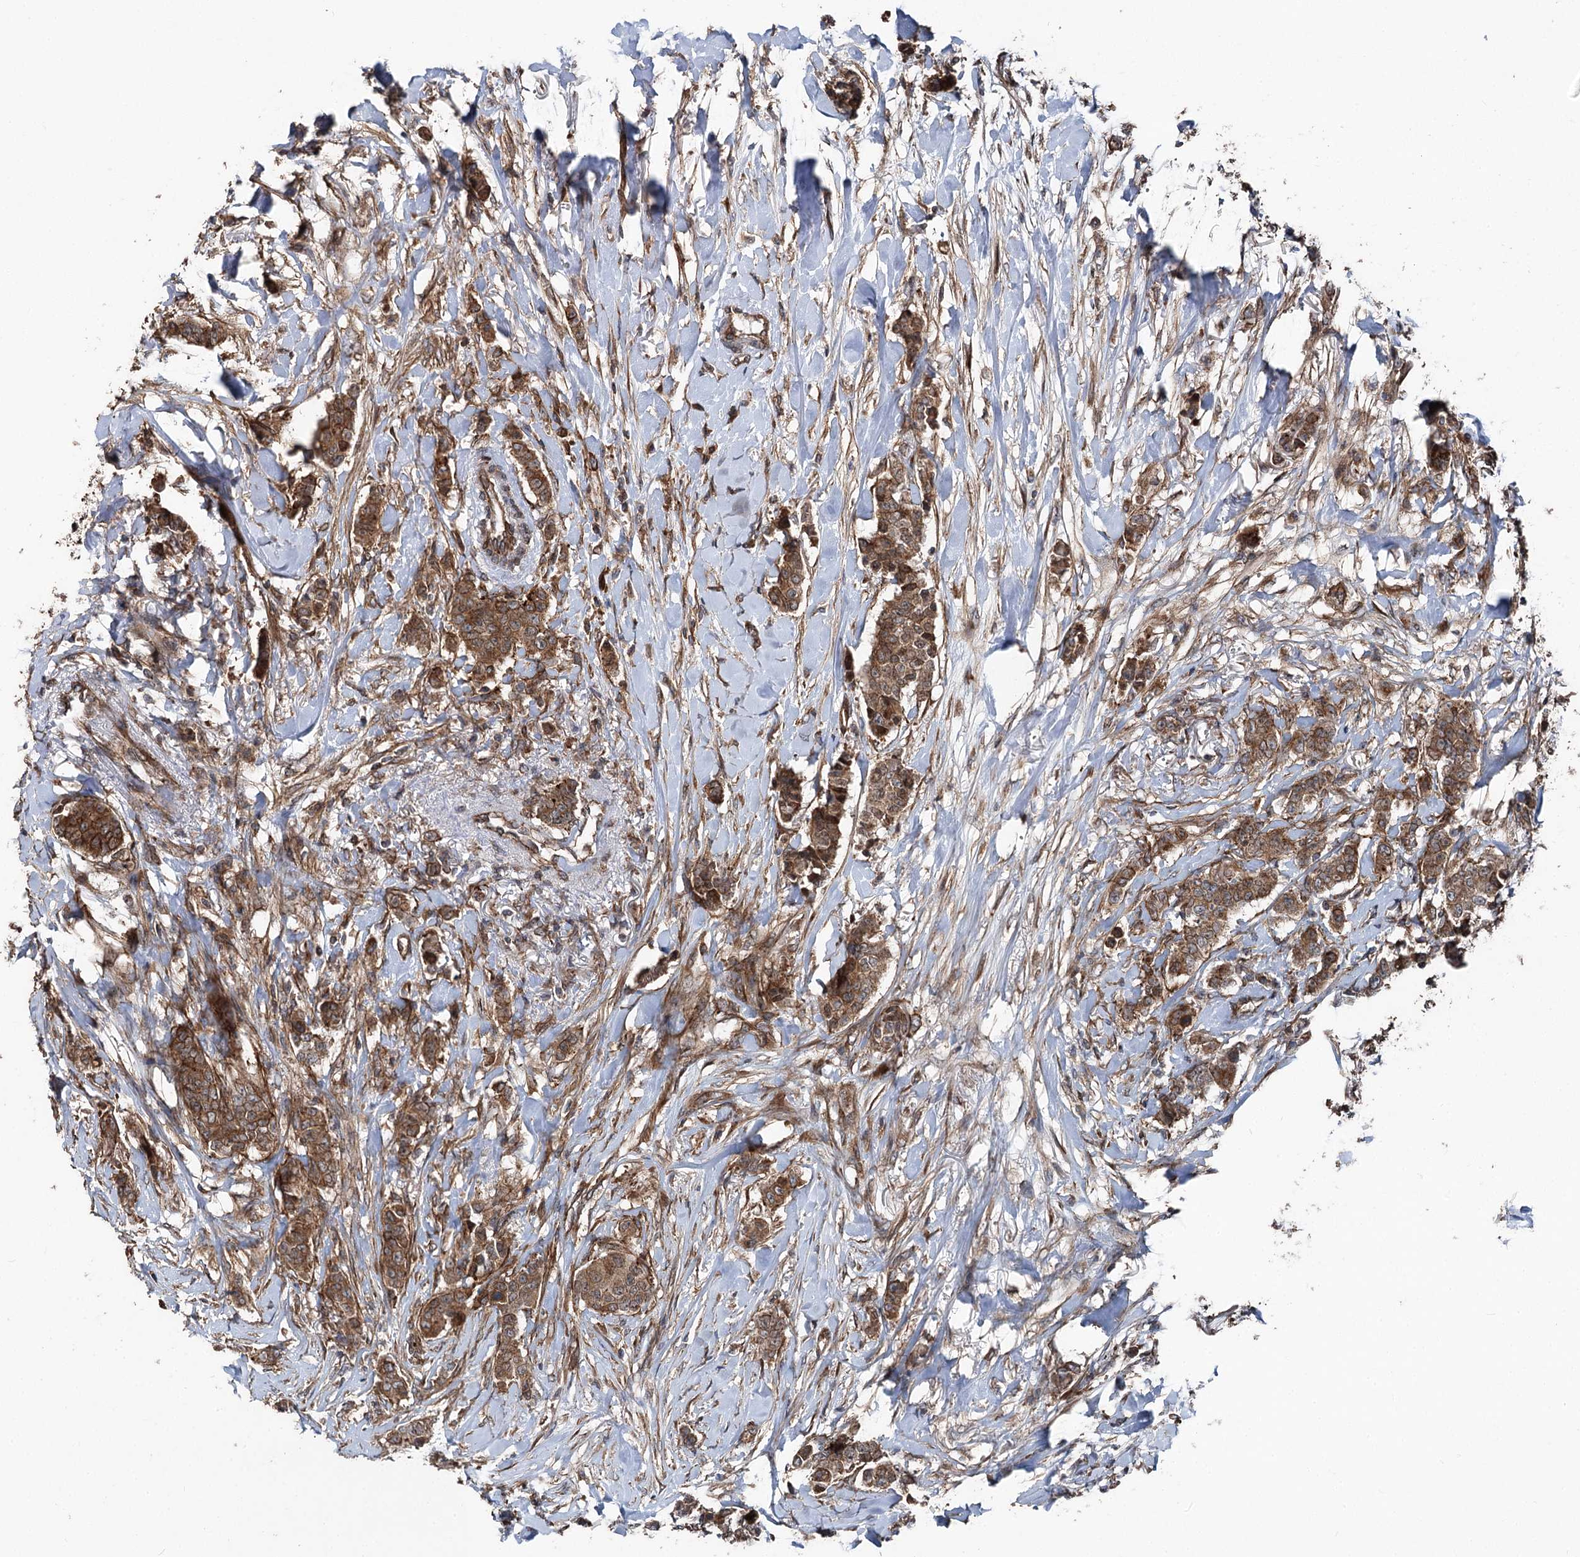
{"staining": {"intensity": "moderate", "quantity": ">75%", "location": "cytoplasmic/membranous"}, "tissue": "breast cancer", "cell_type": "Tumor cells", "image_type": "cancer", "snomed": [{"axis": "morphology", "description": "Duct carcinoma"}, {"axis": "topography", "description": "Breast"}], "caption": "Breast cancer (invasive ductal carcinoma) stained with a brown dye shows moderate cytoplasmic/membranous positive expression in approximately >75% of tumor cells.", "gene": "ITFG2", "patient": {"sex": "female", "age": 40}}